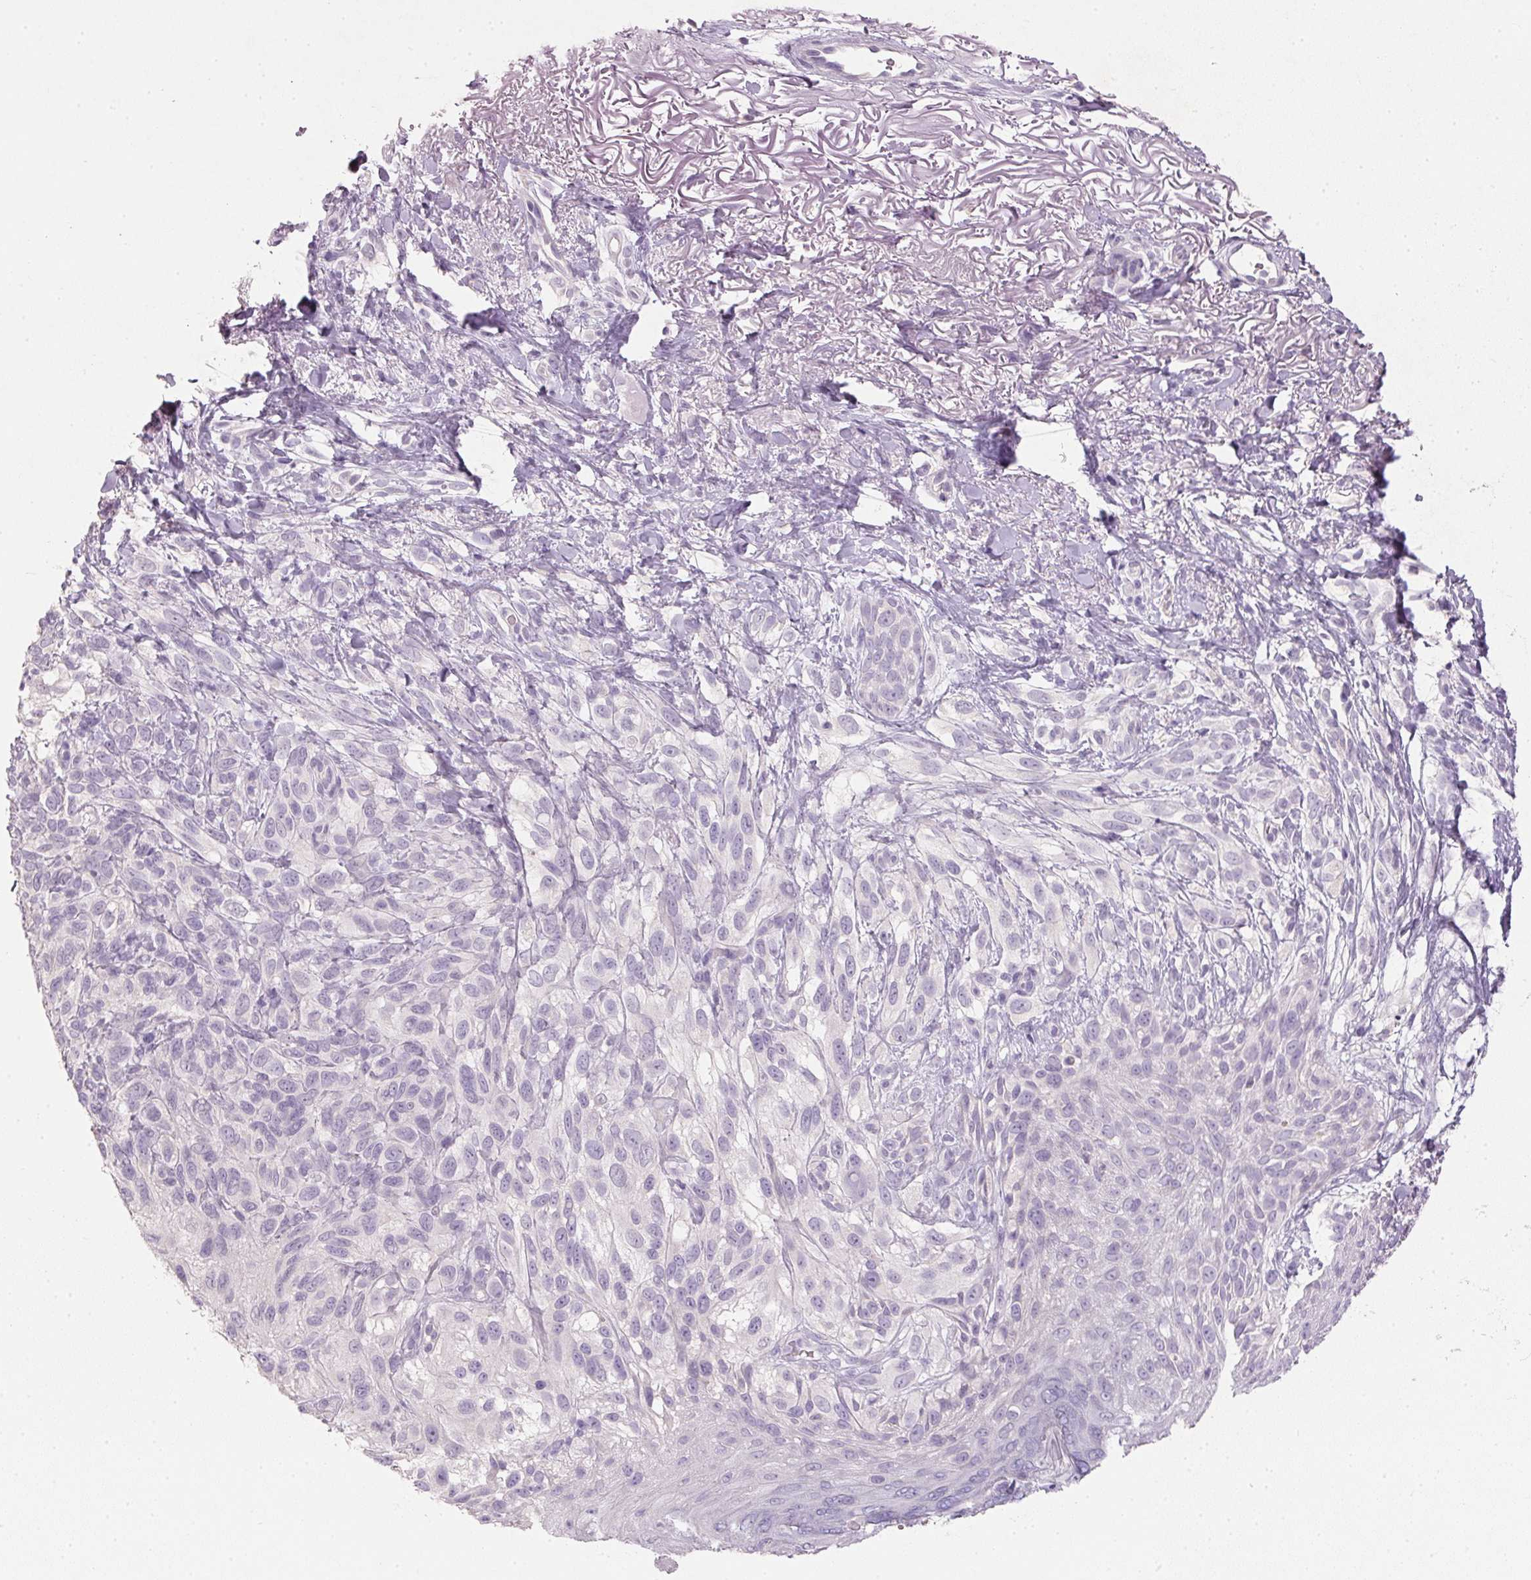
{"staining": {"intensity": "negative", "quantity": "none", "location": "none"}, "tissue": "melanoma", "cell_type": "Tumor cells", "image_type": "cancer", "snomed": [{"axis": "morphology", "description": "Malignant melanoma, NOS"}, {"axis": "topography", "description": "Skin"}], "caption": "Tumor cells show no significant protein staining in melanoma.", "gene": "HSD17B1", "patient": {"sex": "female", "age": 86}}